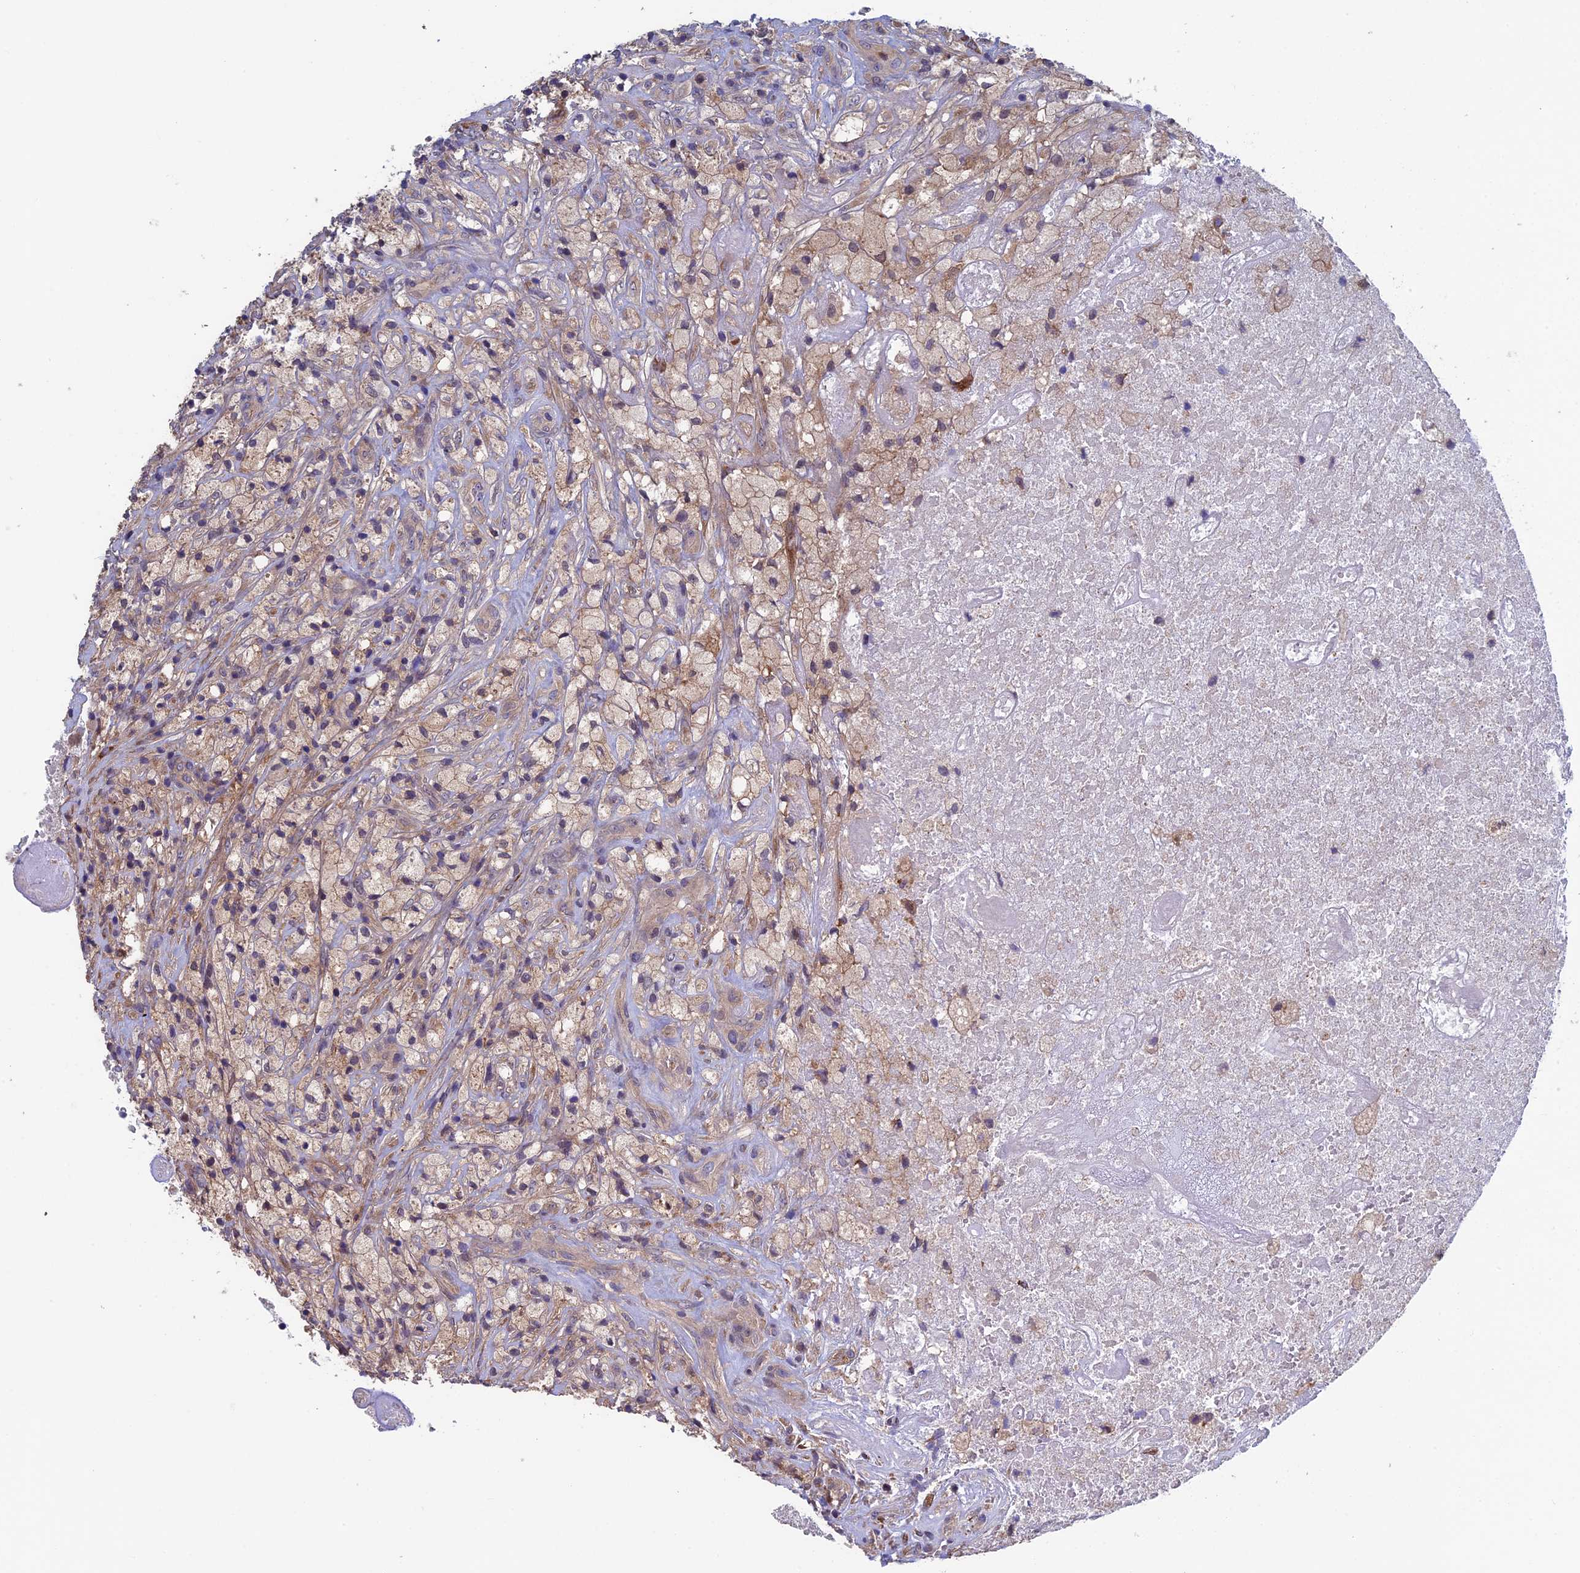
{"staining": {"intensity": "weak", "quantity": ">75%", "location": "cytoplasmic/membranous"}, "tissue": "glioma", "cell_type": "Tumor cells", "image_type": "cancer", "snomed": [{"axis": "morphology", "description": "Glioma, malignant, High grade"}, {"axis": "topography", "description": "Brain"}], "caption": "The histopathology image displays immunohistochemical staining of malignant glioma (high-grade). There is weak cytoplasmic/membranous staining is seen in approximately >75% of tumor cells.", "gene": "LCMT1", "patient": {"sex": "male", "age": 69}}